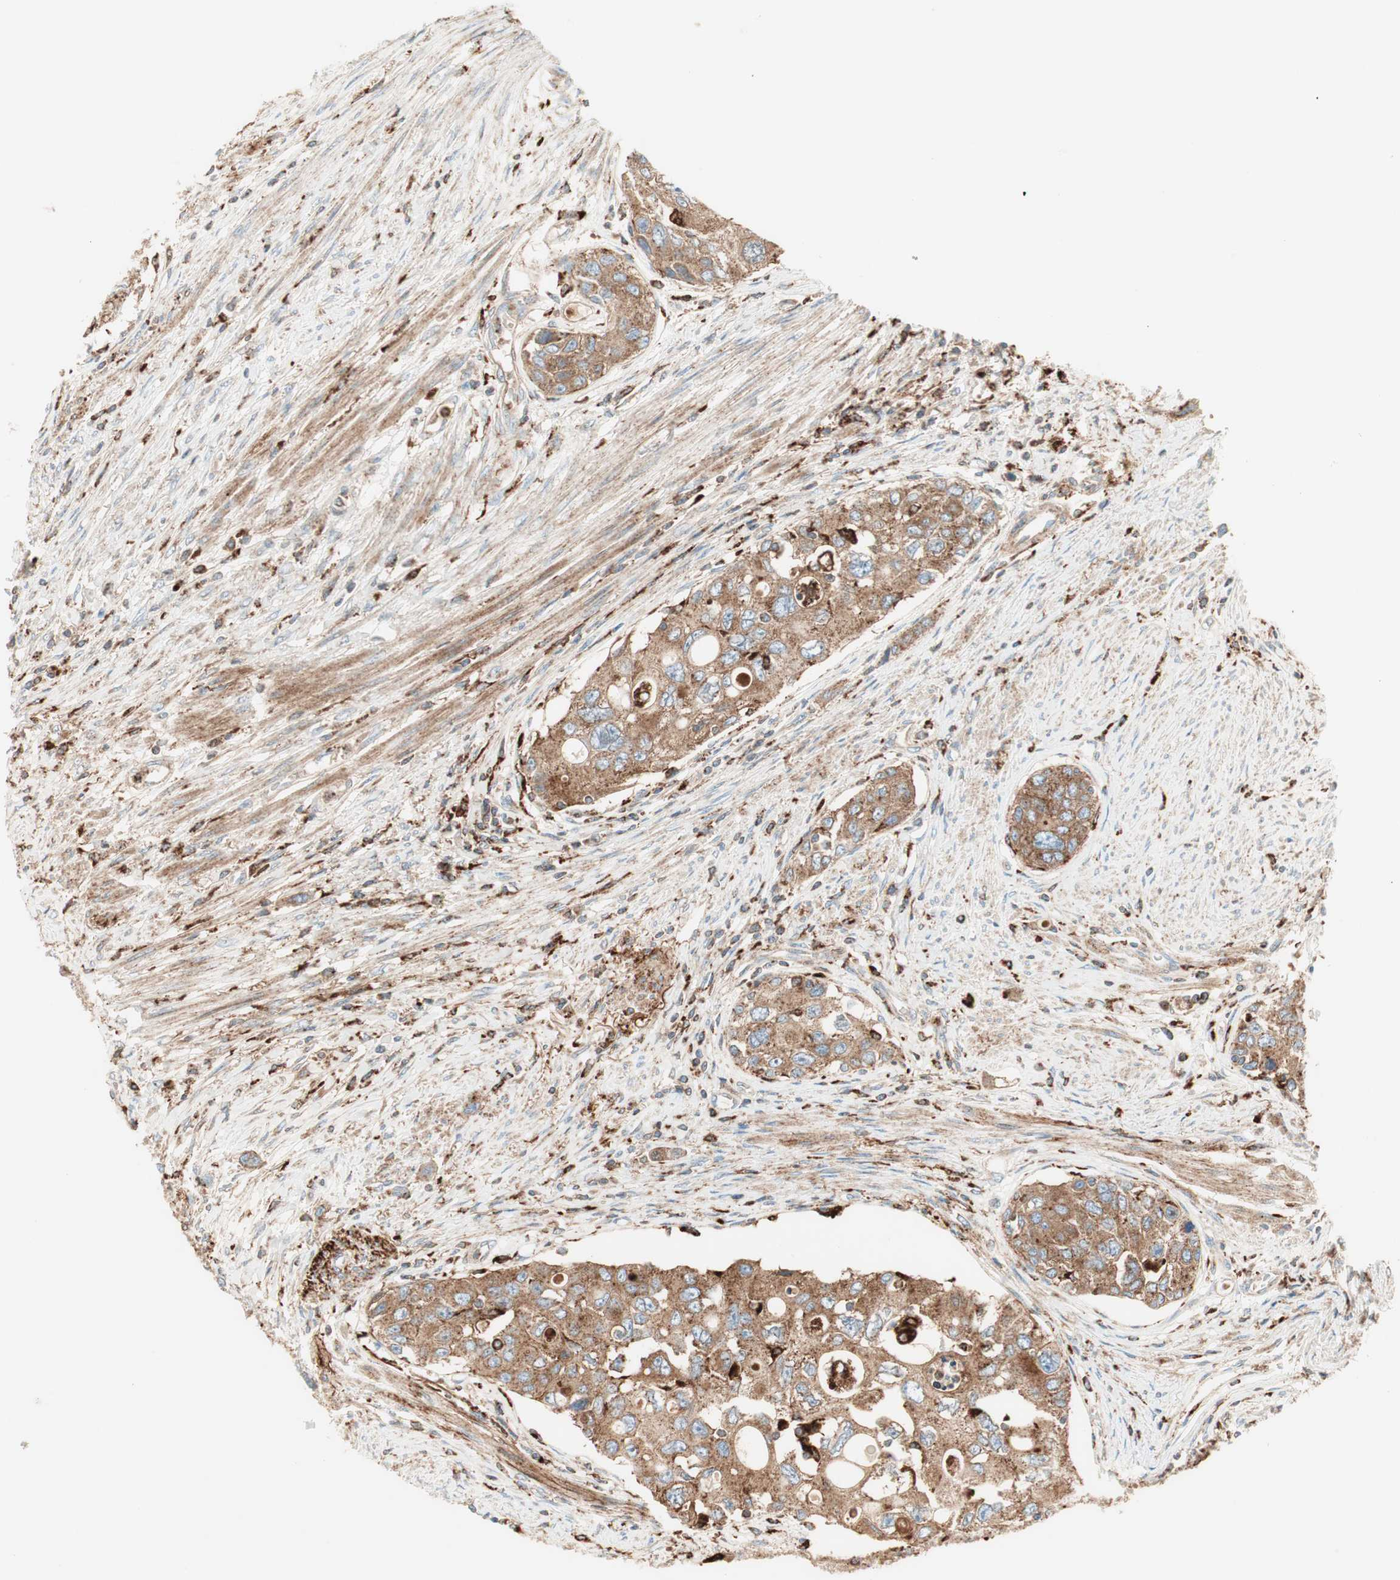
{"staining": {"intensity": "moderate", "quantity": ">75%", "location": "cytoplasmic/membranous"}, "tissue": "urothelial cancer", "cell_type": "Tumor cells", "image_type": "cancer", "snomed": [{"axis": "morphology", "description": "Urothelial carcinoma, High grade"}, {"axis": "topography", "description": "Urinary bladder"}], "caption": "Immunohistochemistry micrograph of human high-grade urothelial carcinoma stained for a protein (brown), which shows medium levels of moderate cytoplasmic/membranous expression in about >75% of tumor cells.", "gene": "ATP6V1G1", "patient": {"sex": "female", "age": 56}}